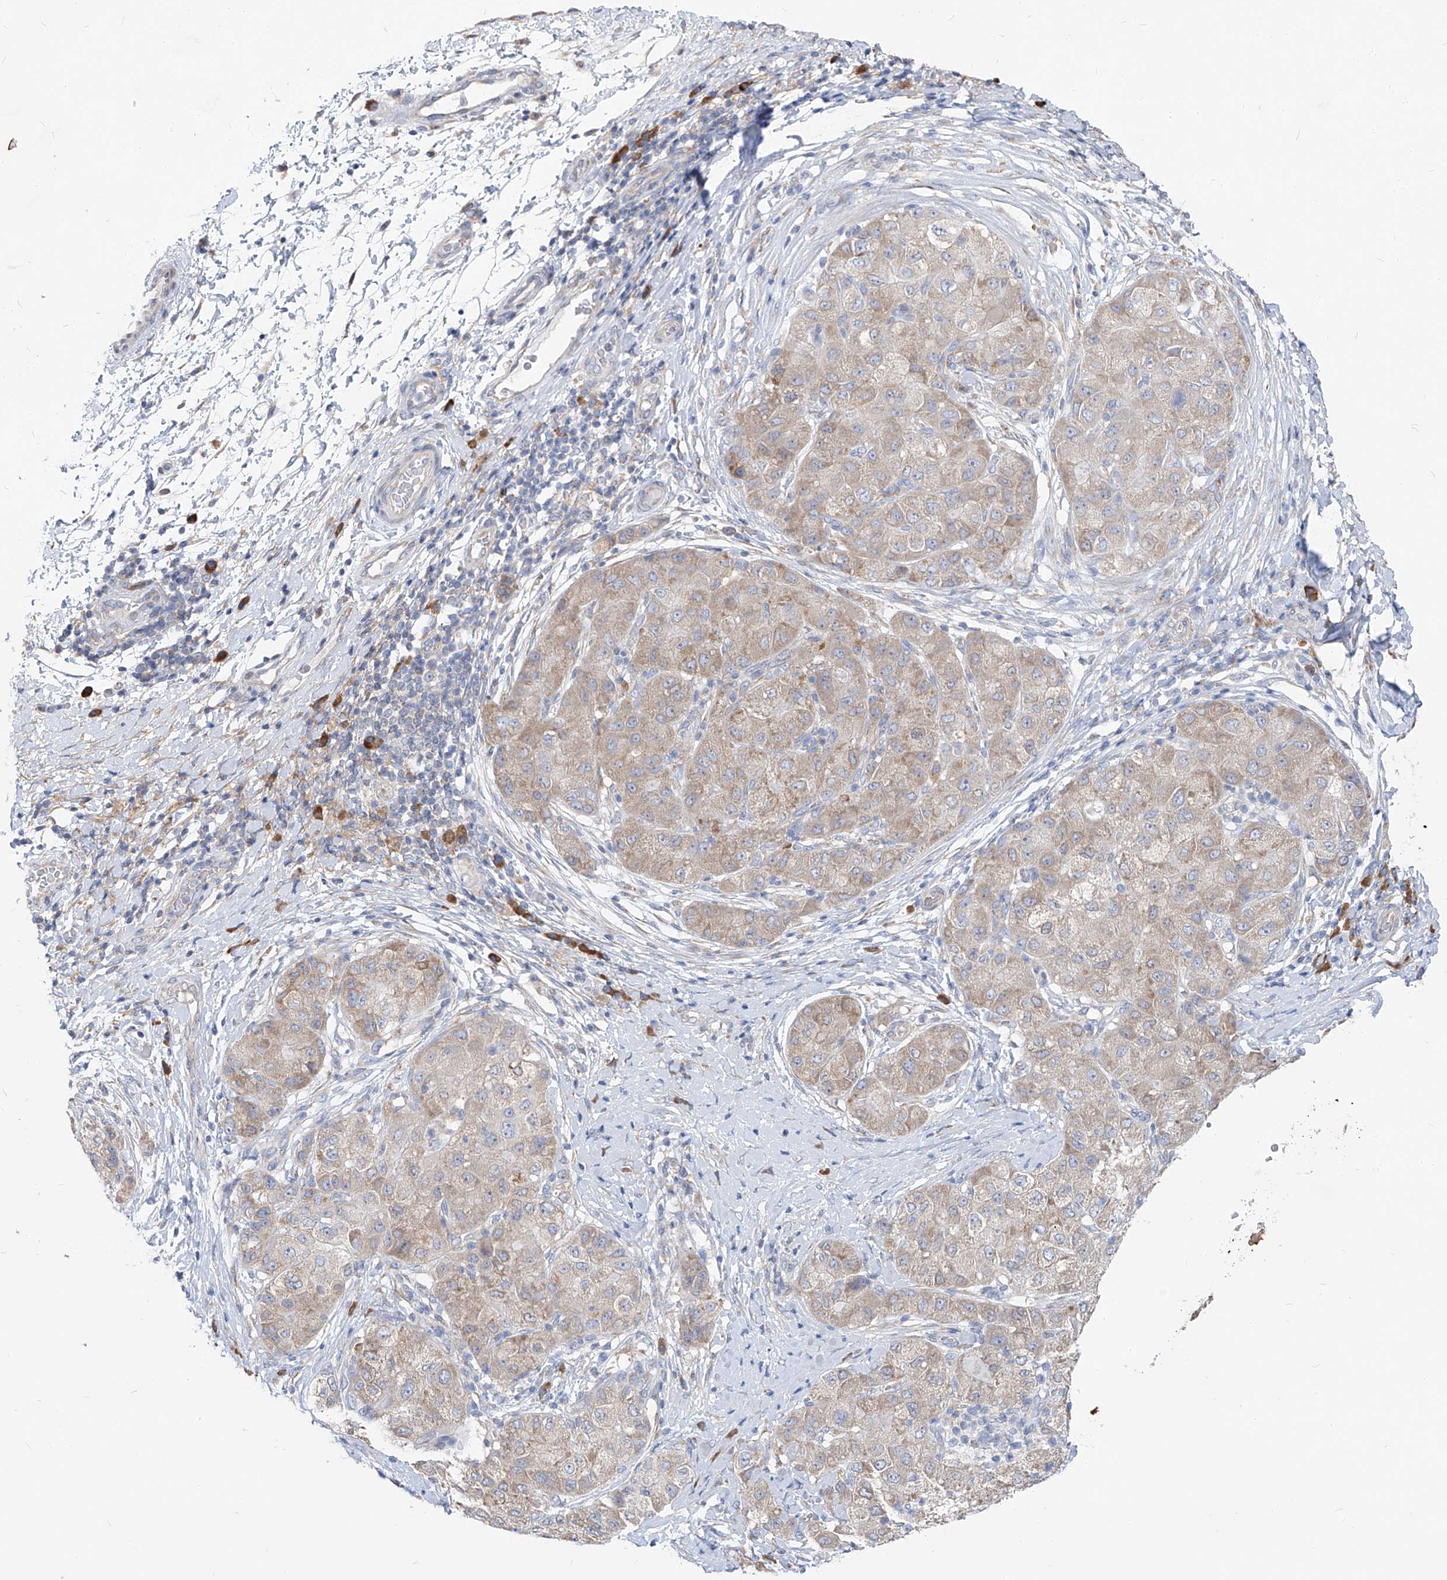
{"staining": {"intensity": "weak", "quantity": "<25%", "location": "cytoplasmic/membranous"}, "tissue": "liver cancer", "cell_type": "Tumor cells", "image_type": "cancer", "snomed": [{"axis": "morphology", "description": "Carcinoma, Hepatocellular, NOS"}, {"axis": "topography", "description": "Liver"}], "caption": "Immunohistochemical staining of liver cancer (hepatocellular carcinoma) demonstrates no significant expression in tumor cells.", "gene": "UFL1", "patient": {"sex": "male", "age": 80}}